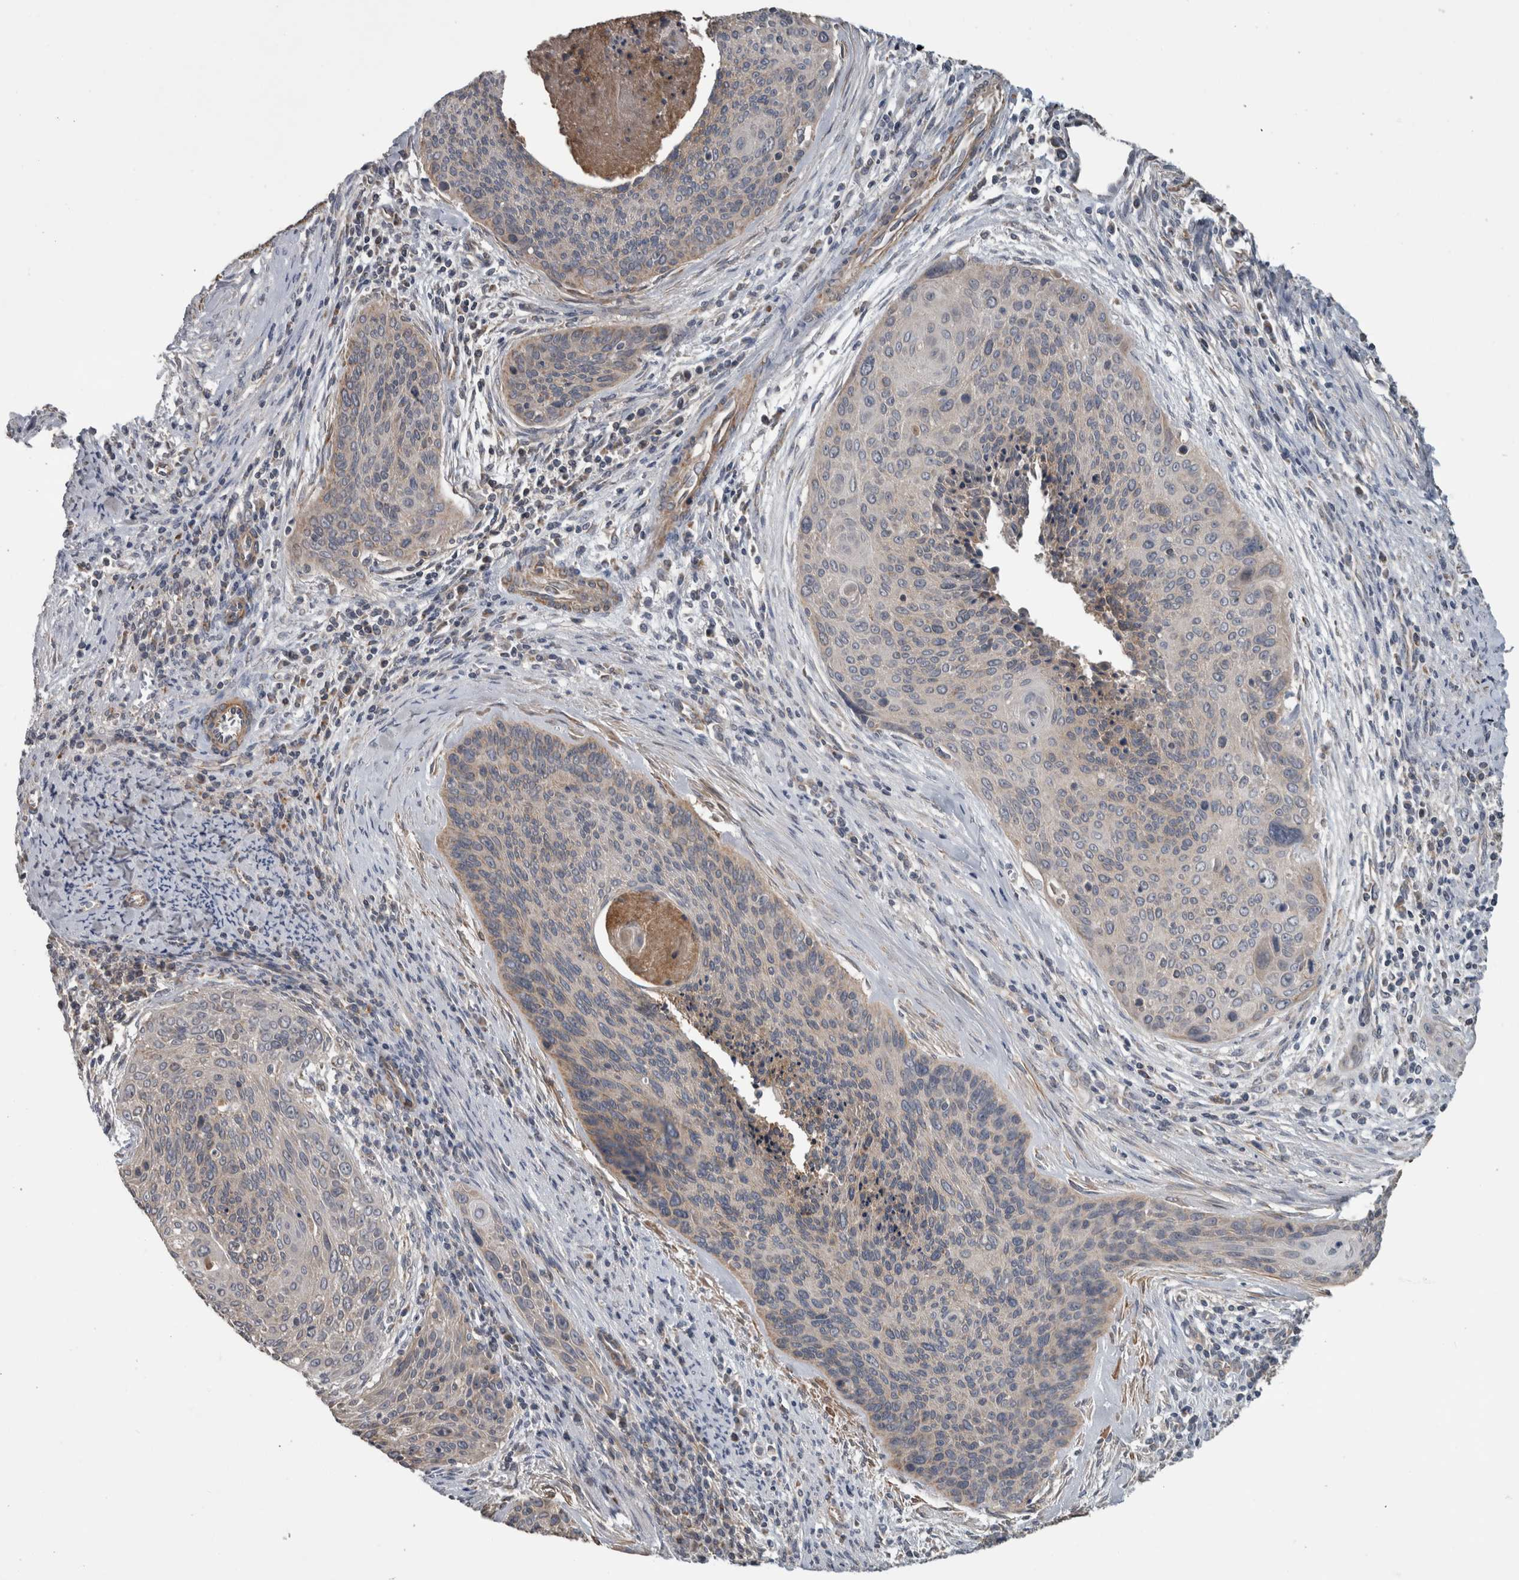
{"staining": {"intensity": "weak", "quantity": "25%-75%", "location": "cytoplasmic/membranous"}, "tissue": "cervical cancer", "cell_type": "Tumor cells", "image_type": "cancer", "snomed": [{"axis": "morphology", "description": "Squamous cell carcinoma, NOS"}, {"axis": "topography", "description": "Cervix"}], "caption": "IHC histopathology image of neoplastic tissue: cervical cancer (squamous cell carcinoma) stained using immunohistochemistry reveals low levels of weak protein expression localized specifically in the cytoplasmic/membranous of tumor cells, appearing as a cytoplasmic/membranous brown color.", "gene": "ARMC1", "patient": {"sex": "female", "age": 55}}